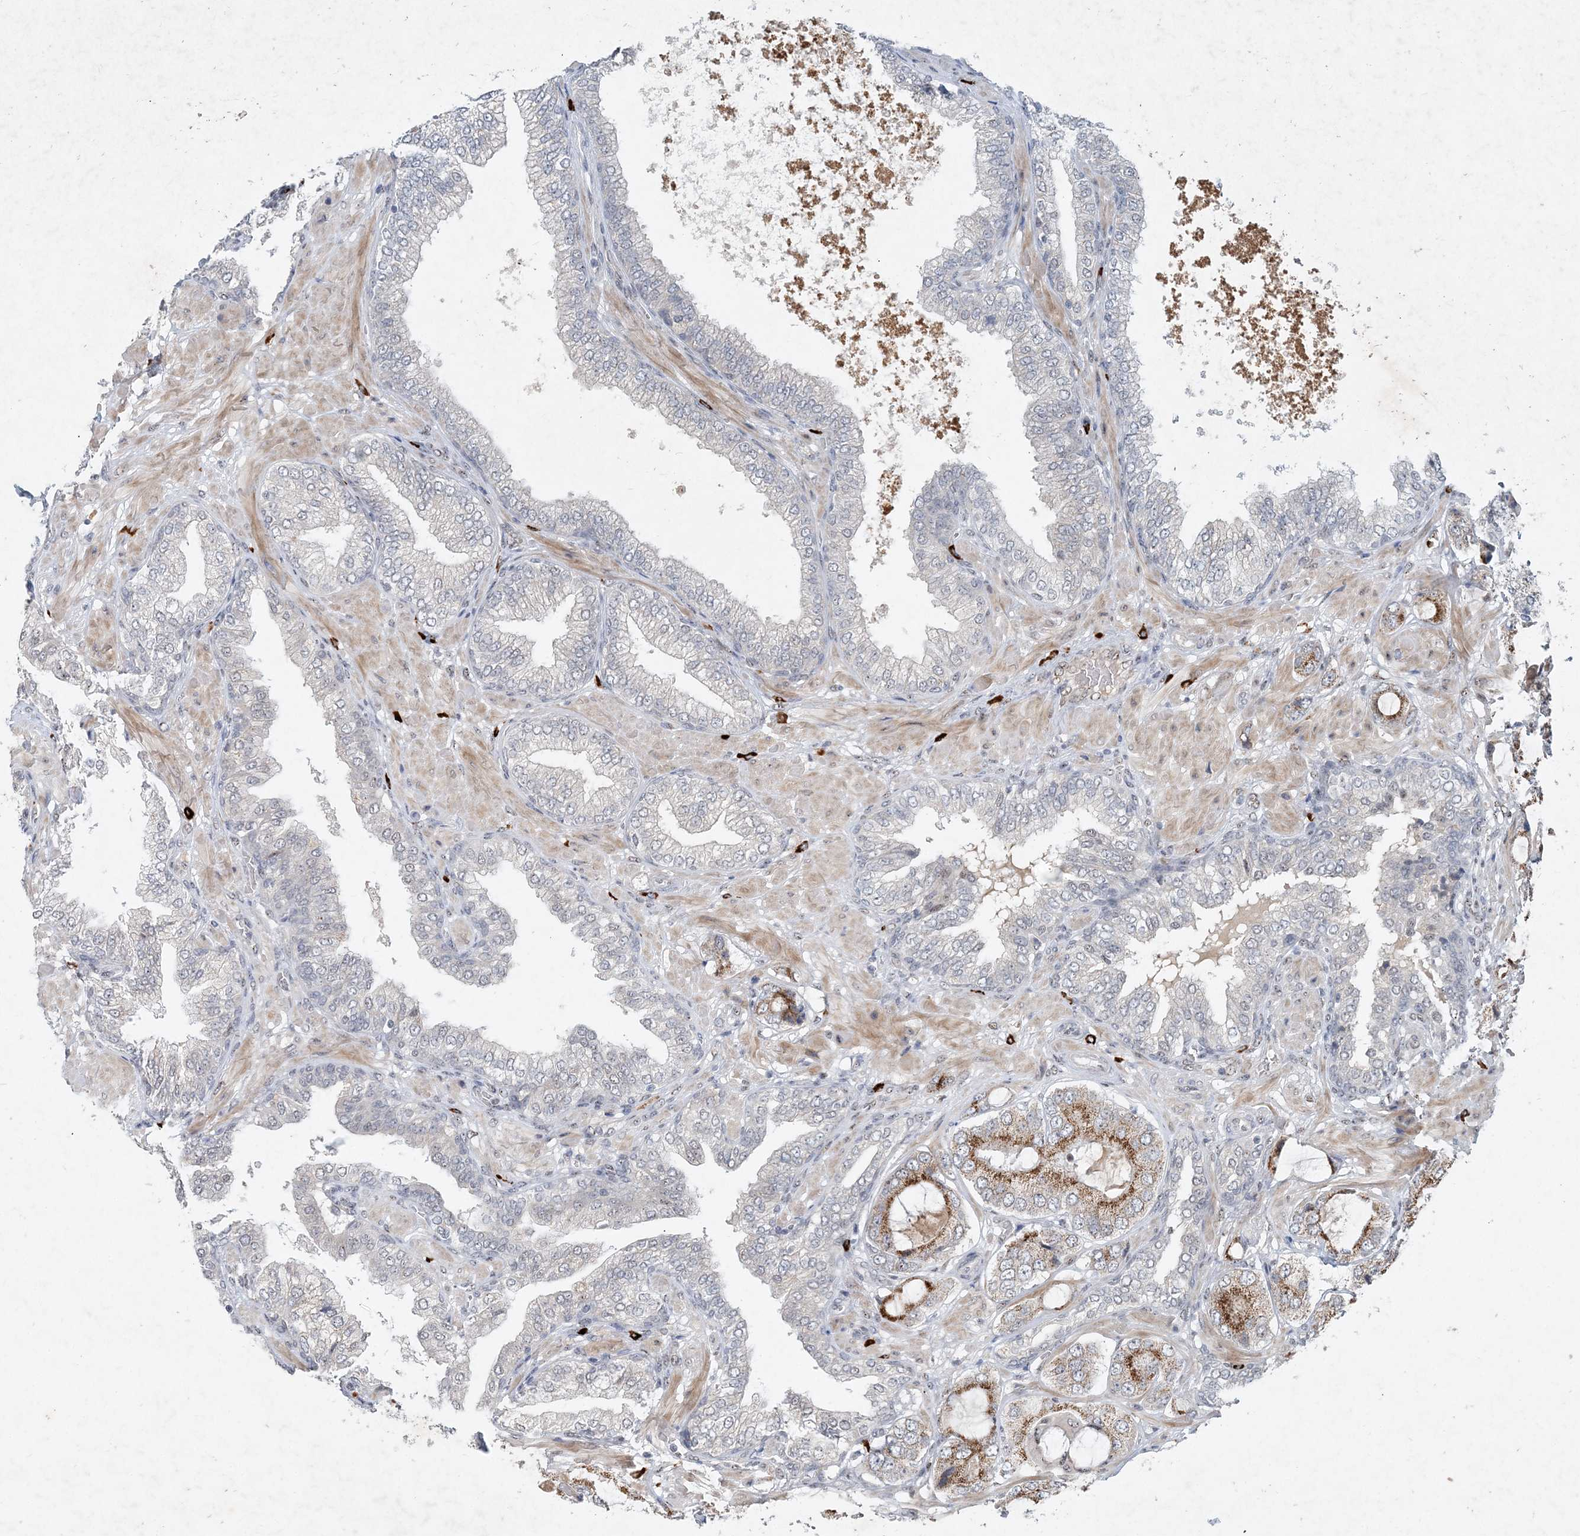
{"staining": {"intensity": "moderate", "quantity": "<25%", "location": "cytoplasmic/membranous"}, "tissue": "prostate cancer", "cell_type": "Tumor cells", "image_type": "cancer", "snomed": [{"axis": "morphology", "description": "Adenocarcinoma, High grade"}, {"axis": "topography", "description": "Prostate"}], "caption": "DAB immunohistochemical staining of prostate adenocarcinoma (high-grade) reveals moderate cytoplasmic/membranous protein positivity in about <25% of tumor cells.", "gene": "GIN1", "patient": {"sex": "male", "age": 59}}